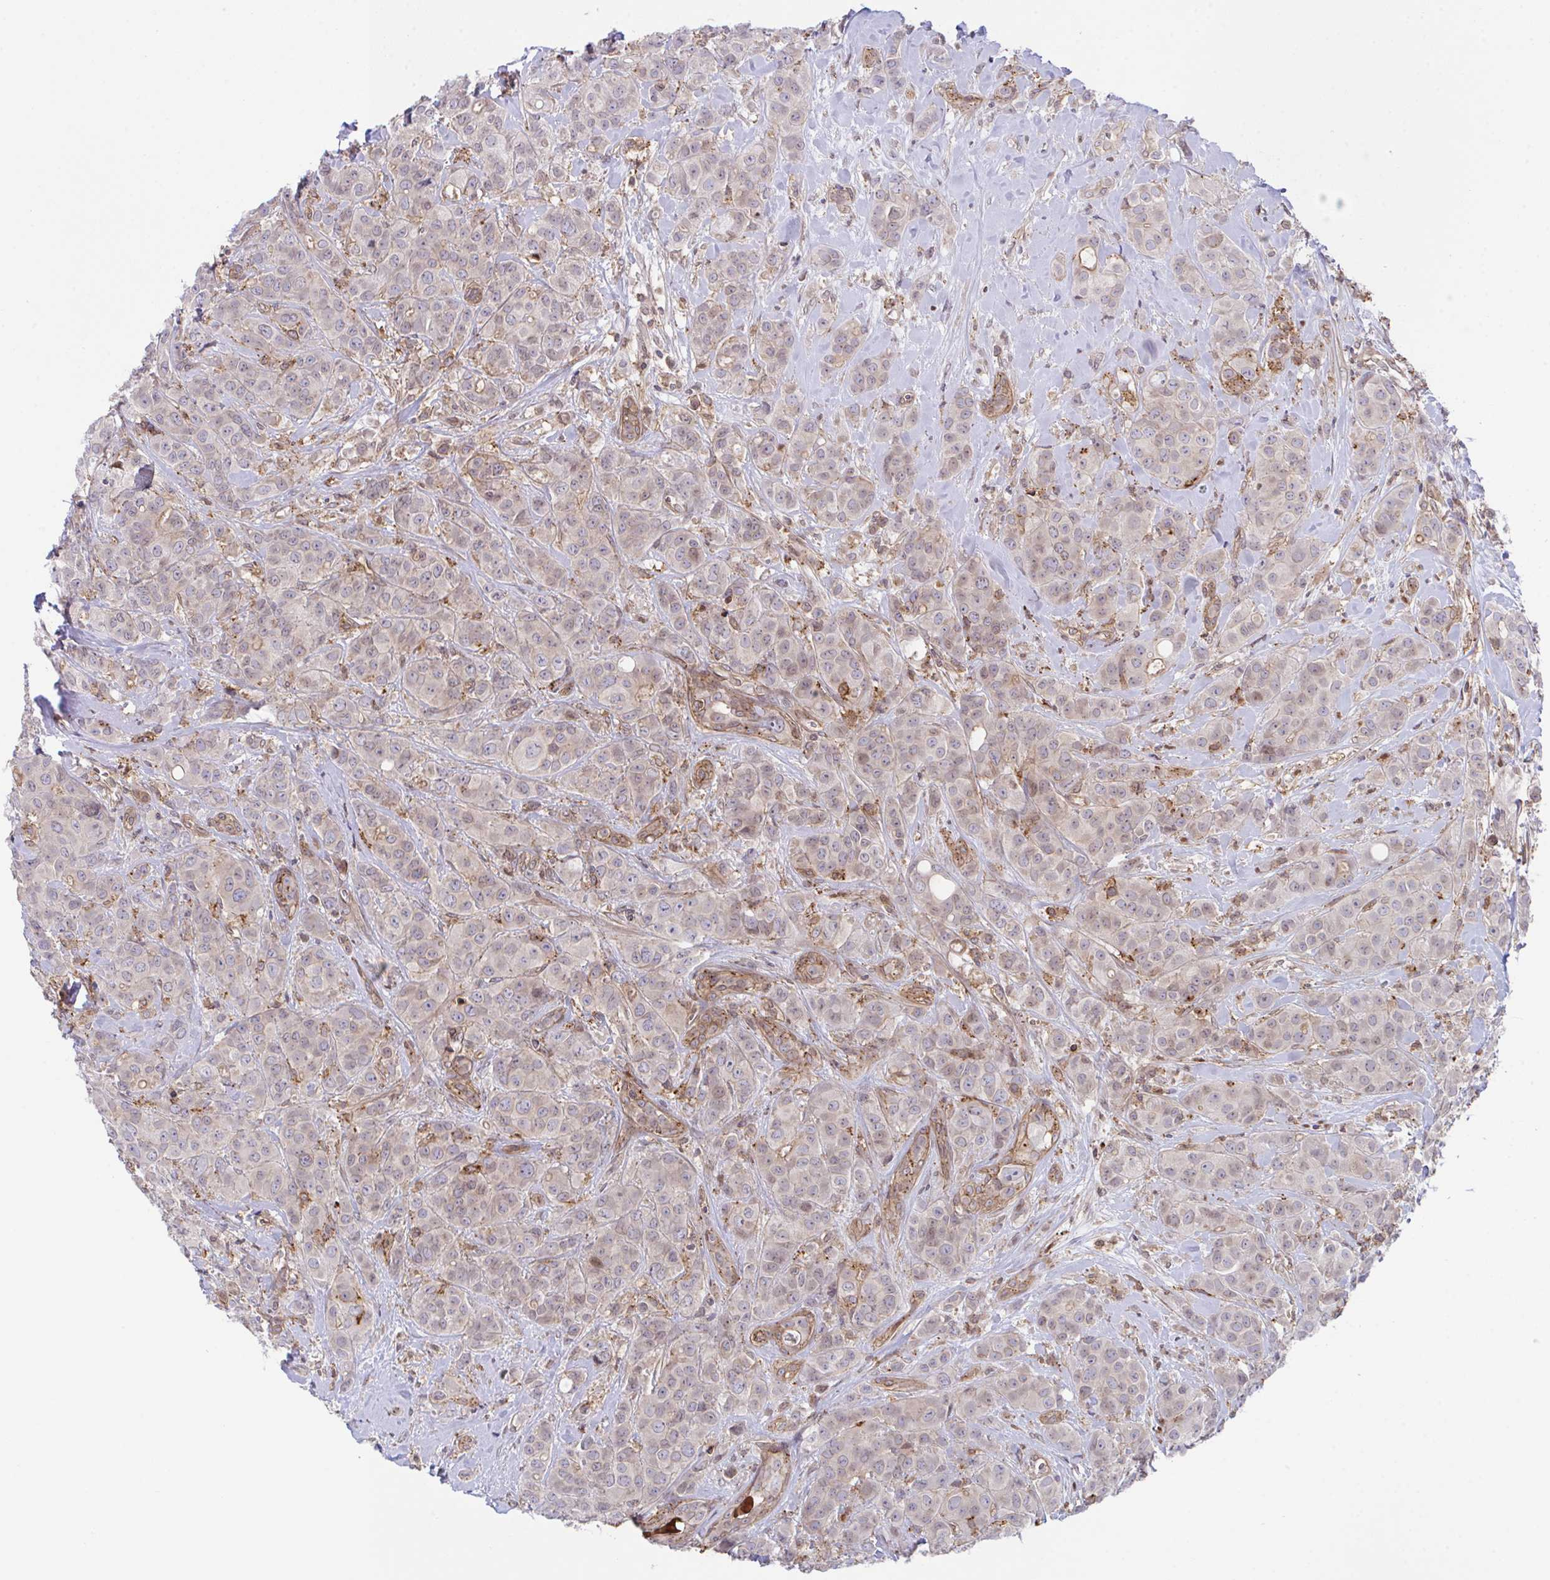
{"staining": {"intensity": "weak", "quantity": "<25%", "location": "cytoplasmic/membranous"}, "tissue": "breast cancer", "cell_type": "Tumor cells", "image_type": "cancer", "snomed": [{"axis": "morphology", "description": "Normal tissue, NOS"}, {"axis": "morphology", "description": "Duct carcinoma"}, {"axis": "topography", "description": "Breast"}], "caption": "The immunohistochemistry image has no significant positivity in tumor cells of intraductal carcinoma (breast) tissue.", "gene": "ZBED3", "patient": {"sex": "female", "age": 43}}